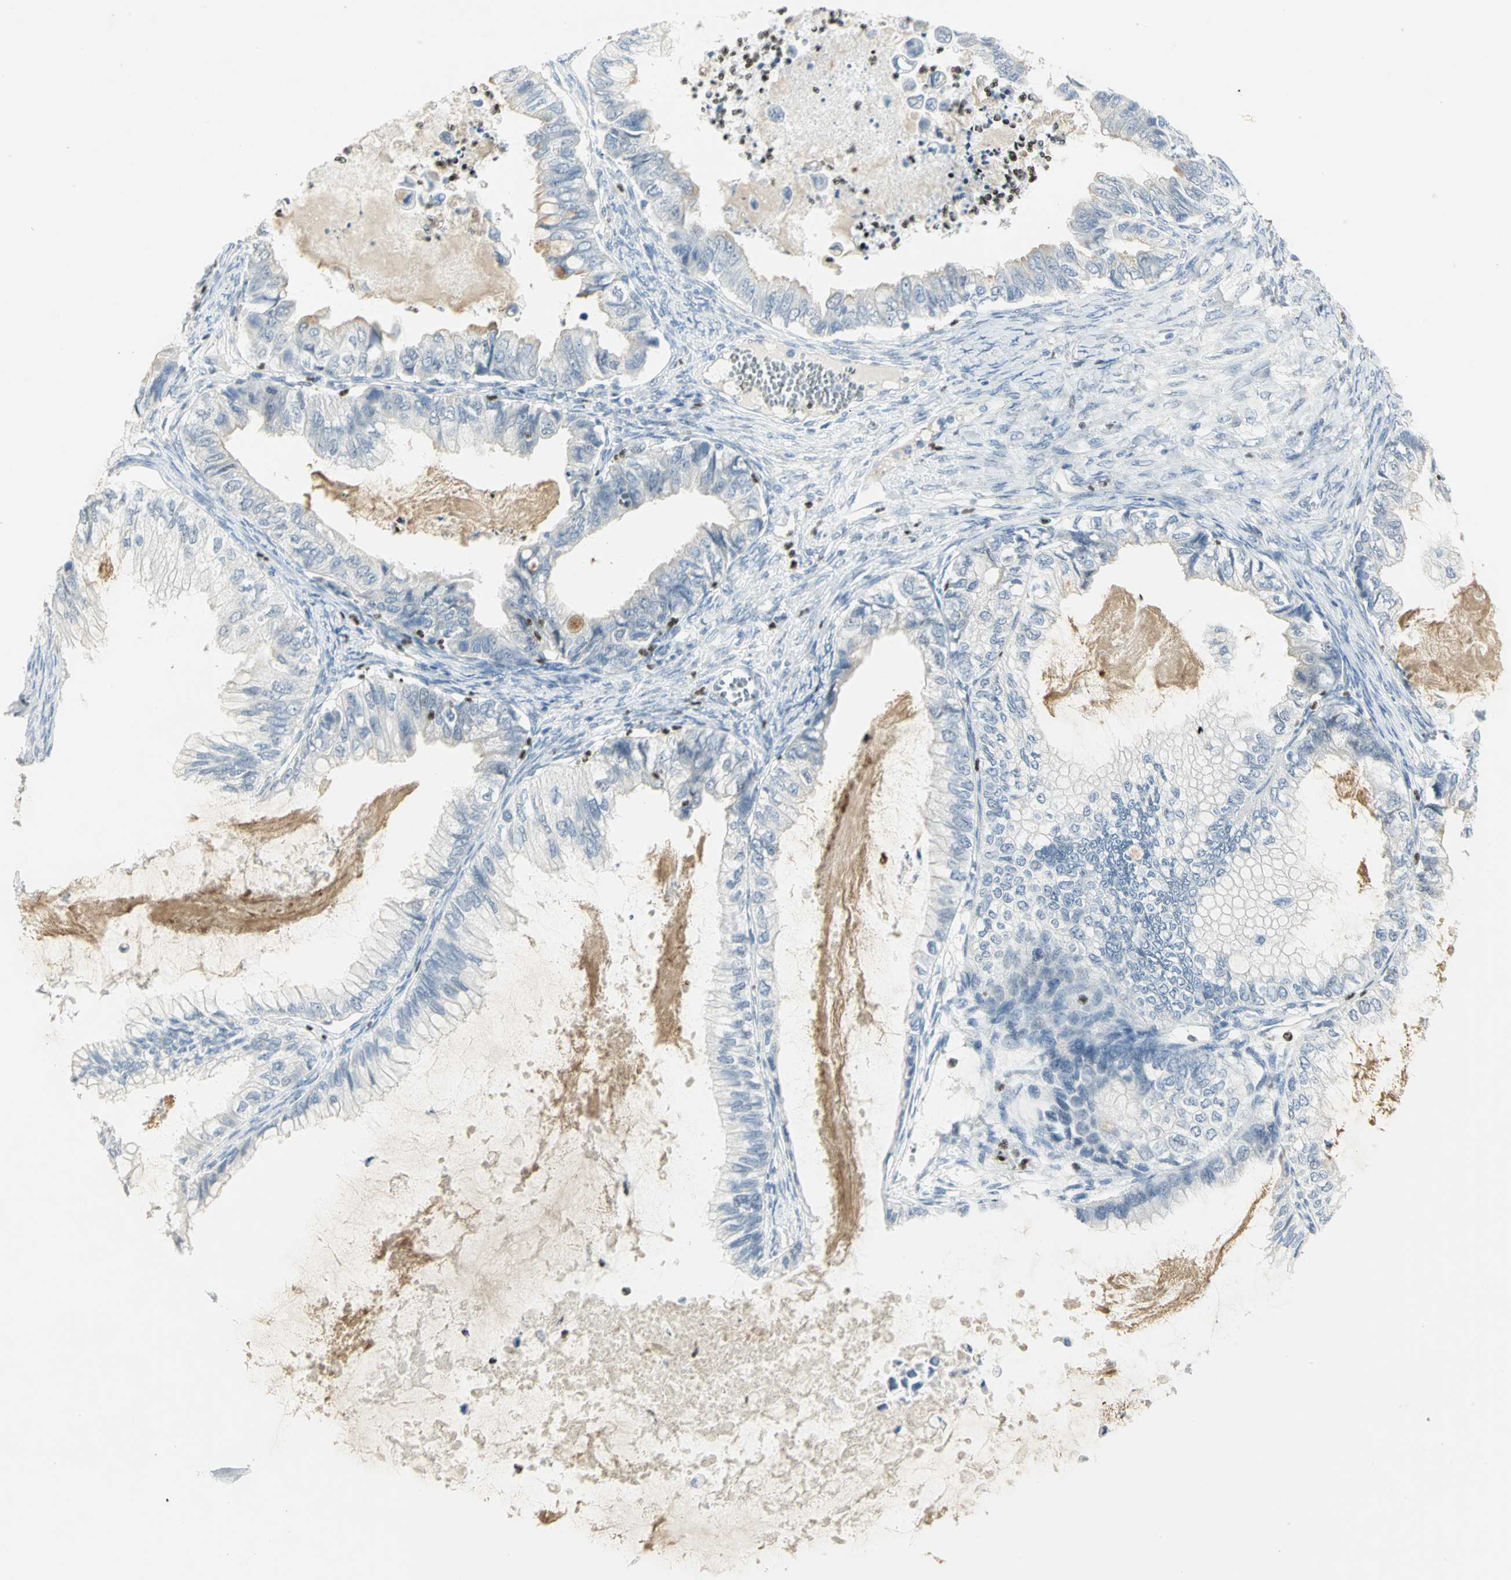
{"staining": {"intensity": "strong", "quantity": "<25%", "location": "cytoplasmic/membranous"}, "tissue": "ovarian cancer", "cell_type": "Tumor cells", "image_type": "cancer", "snomed": [{"axis": "morphology", "description": "Cystadenocarcinoma, mucinous, NOS"}, {"axis": "topography", "description": "Ovary"}], "caption": "Tumor cells exhibit strong cytoplasmic/membranous staining in approximately <25% of cells in ovarian cancer (mucinous cystadenocarcinoma).", "gene": "BCL6", "patient": {"sex": "female", "age": 80}}